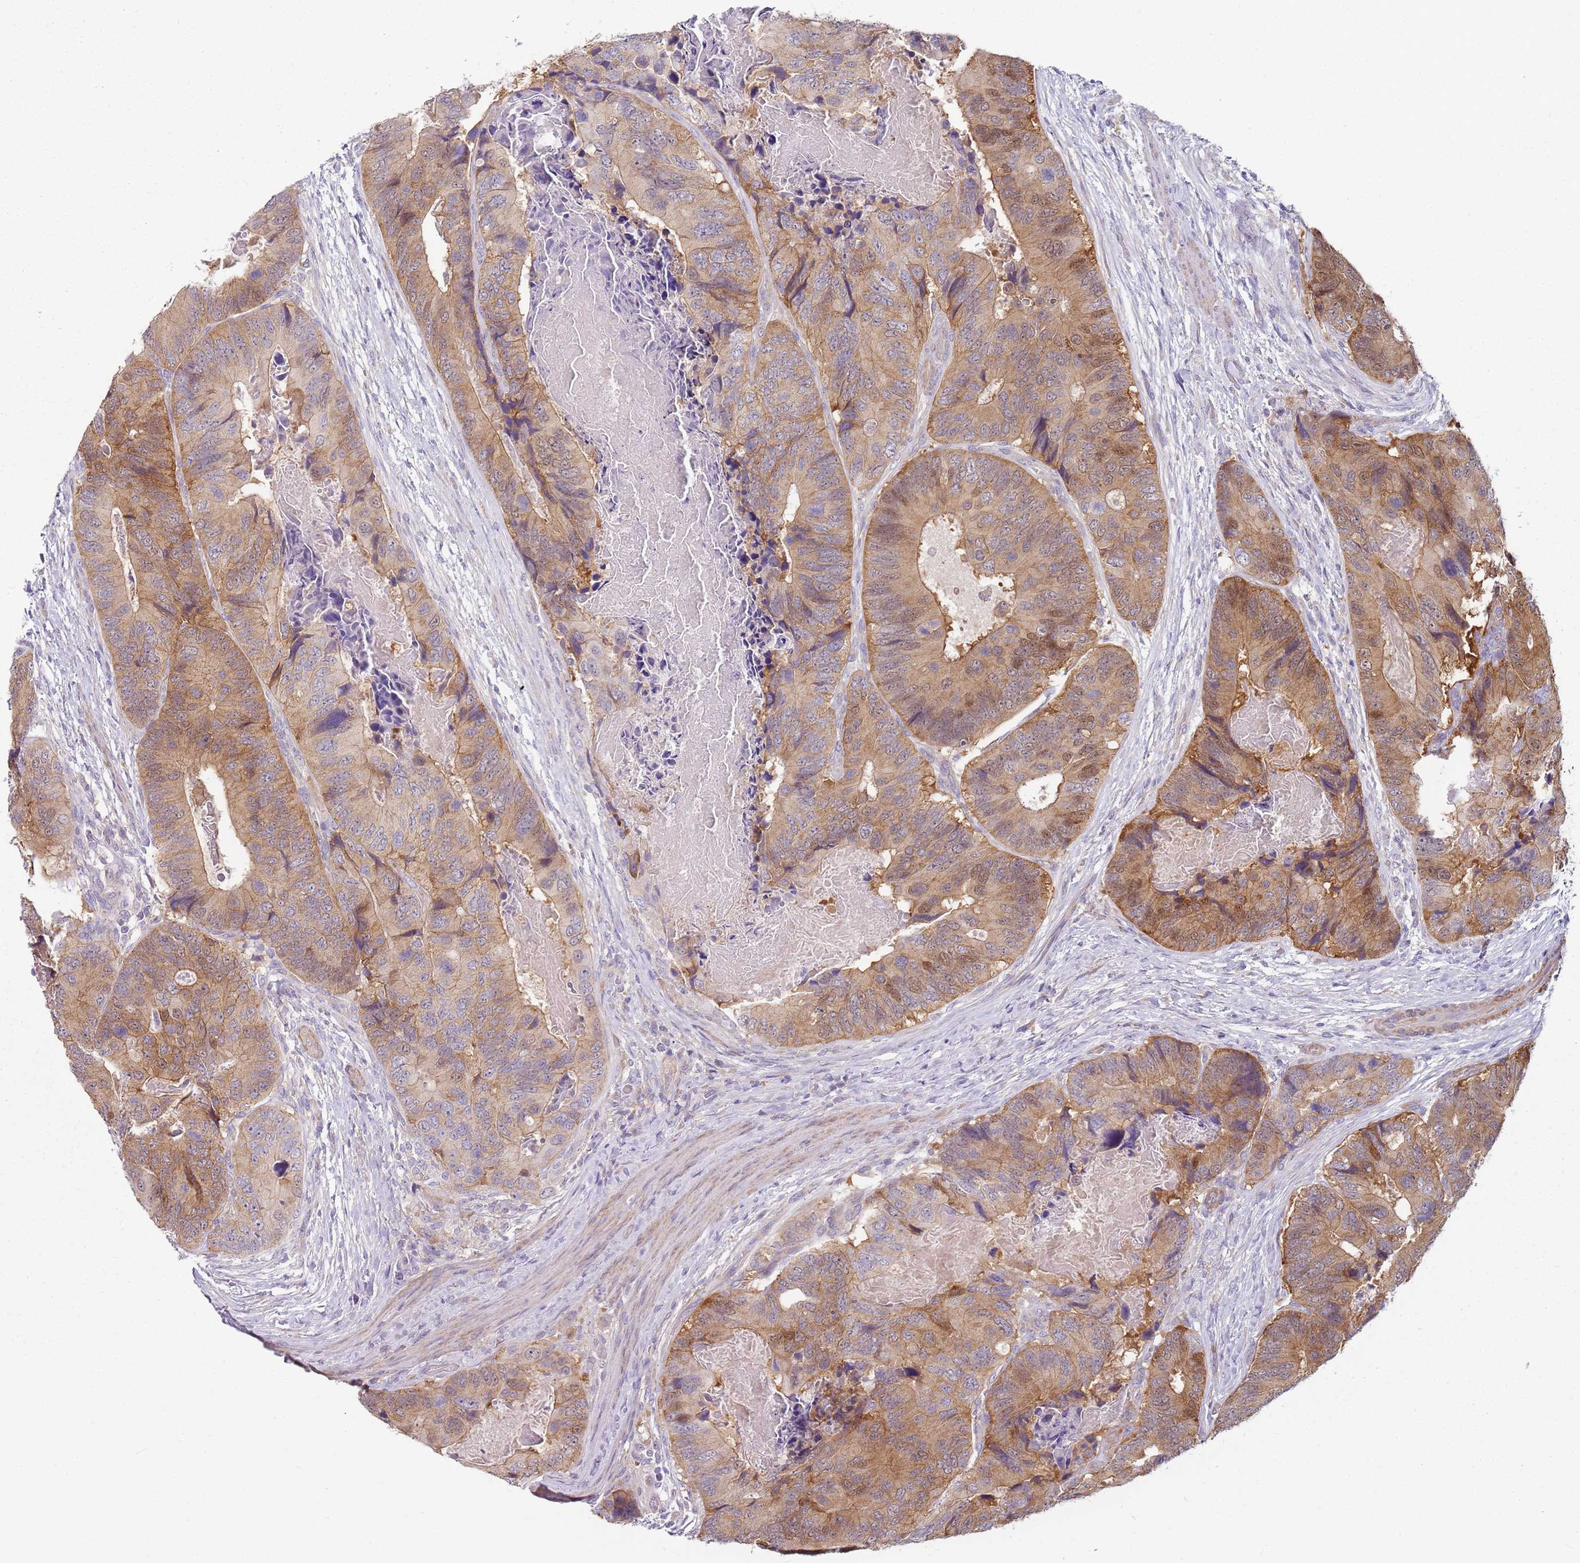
{"staining": {"intensity": "moderate", "quantity": ">75%", "location": "cytoplasmic/membranous"}, "tissue": "colorectal cancer", "cell_type": "Tumor cells", "image_type": "cancer", "snomed": [{"axis": "morphology", "description": "Adenocarcinoma, NOS"}, {"axis": "topography", "description": "Colon"}], "caption": "A brown stain highlights moderate cytoplasmic/membranous positivity of a protein in adenocarcinoma (colorectal) tumor cells.", "gene": "SLC26A6", "patient": {"sex": "male", "age": 84}}